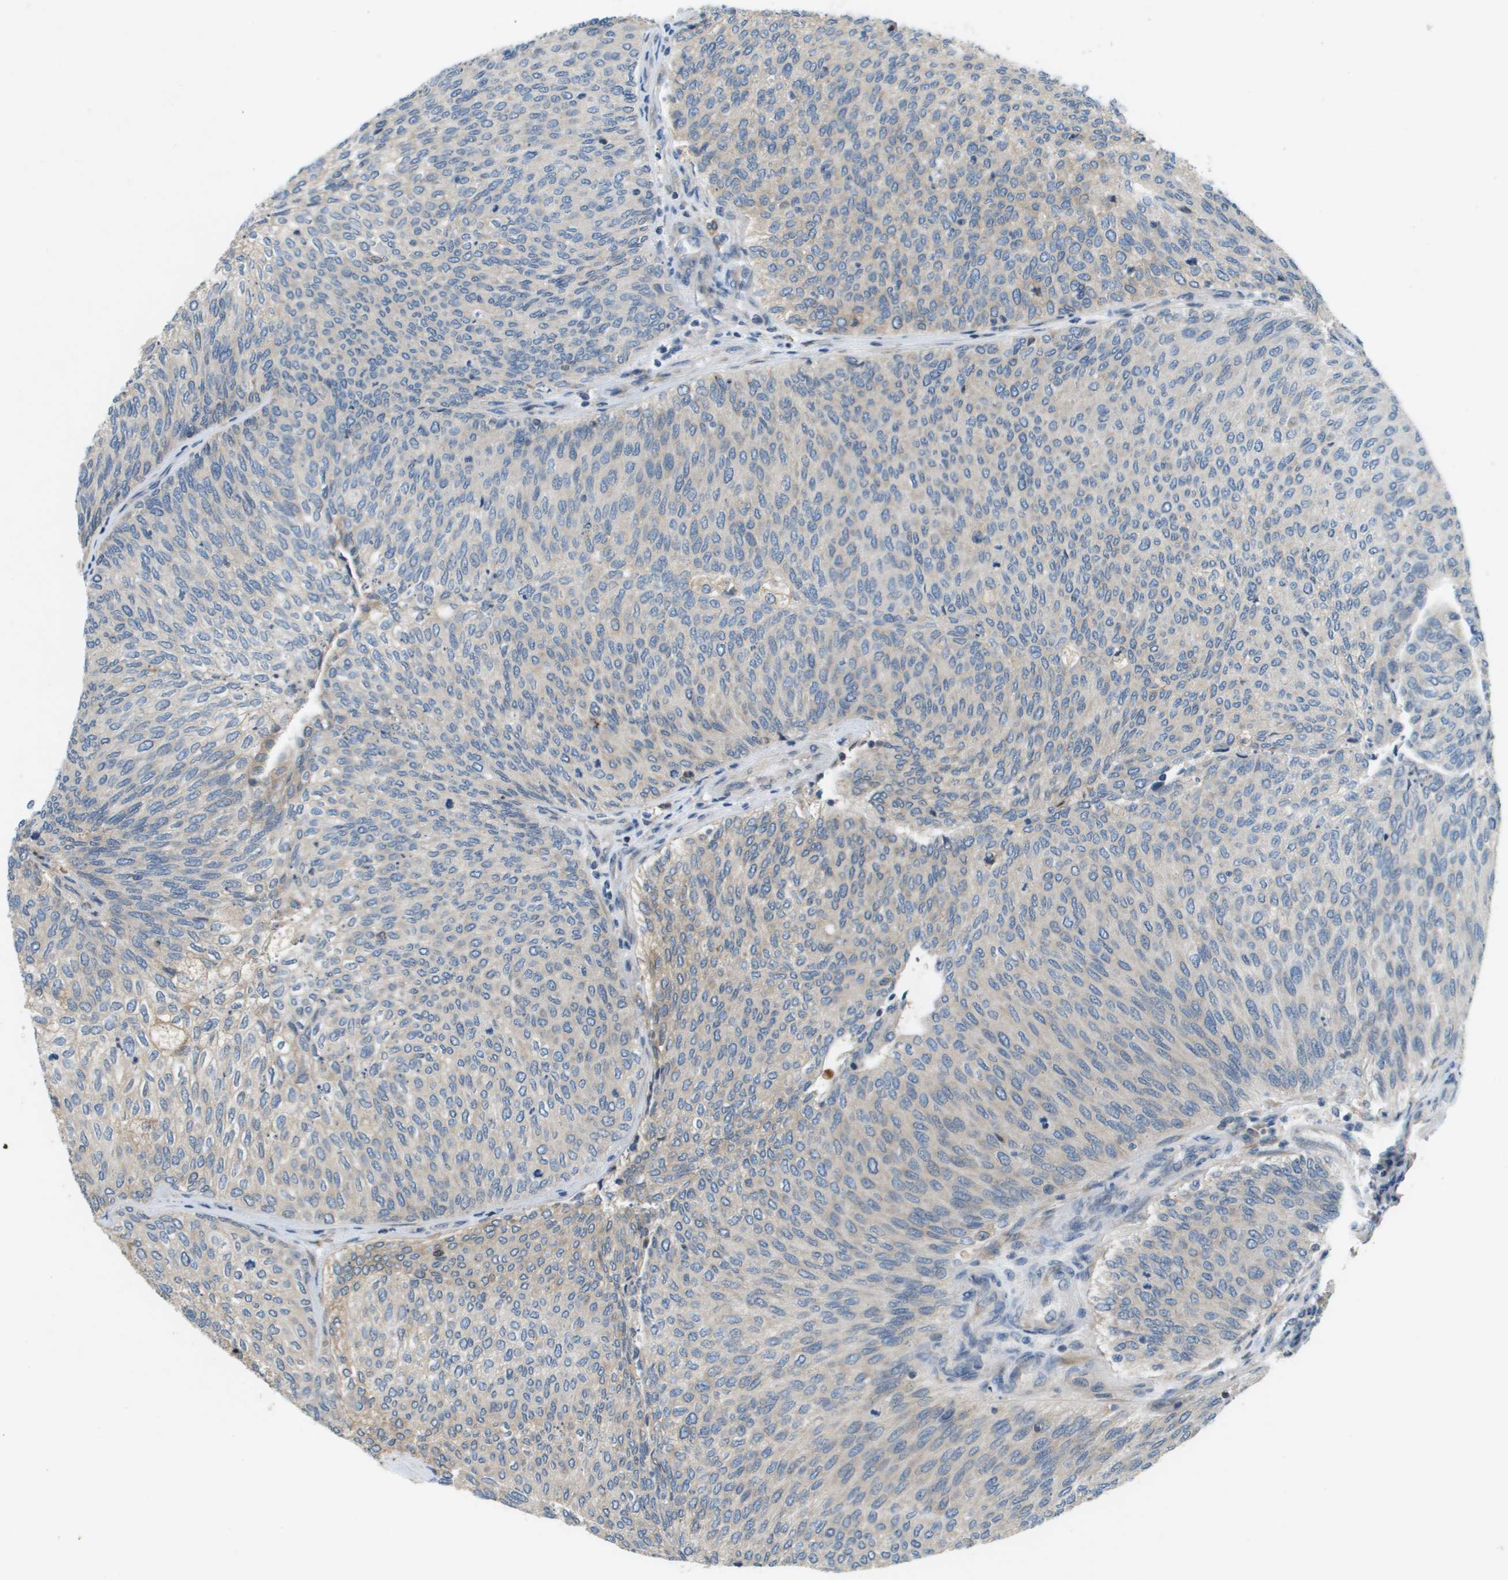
{"staining": {"intensity": "negative", "quantity": "none", "location": "none"}, "tissue": "urothelial cancer", "cell_type": "Tumor cells", "image_type": "cancer", "snomed": [{"axis": "morphology", "description": "Urothelial carcinoma, Low grade"}, {"axis": "topography", "description": "Urinary bladder"}], "caption": "This photomicrograph is of low-grade urothelial carcinoma stained with immunohistochemistry to label a protein in brown with the nuclei are counter-stained blue. There is no positivity in tumor cells. The staining was performed using DAB to visualize the protein expression in brown, while the nuclei were stained in blue with hematoxylin (Magnification: 20x).", "gene": "SAMSN1", "patient": {"sex": "female", "age": 79}}